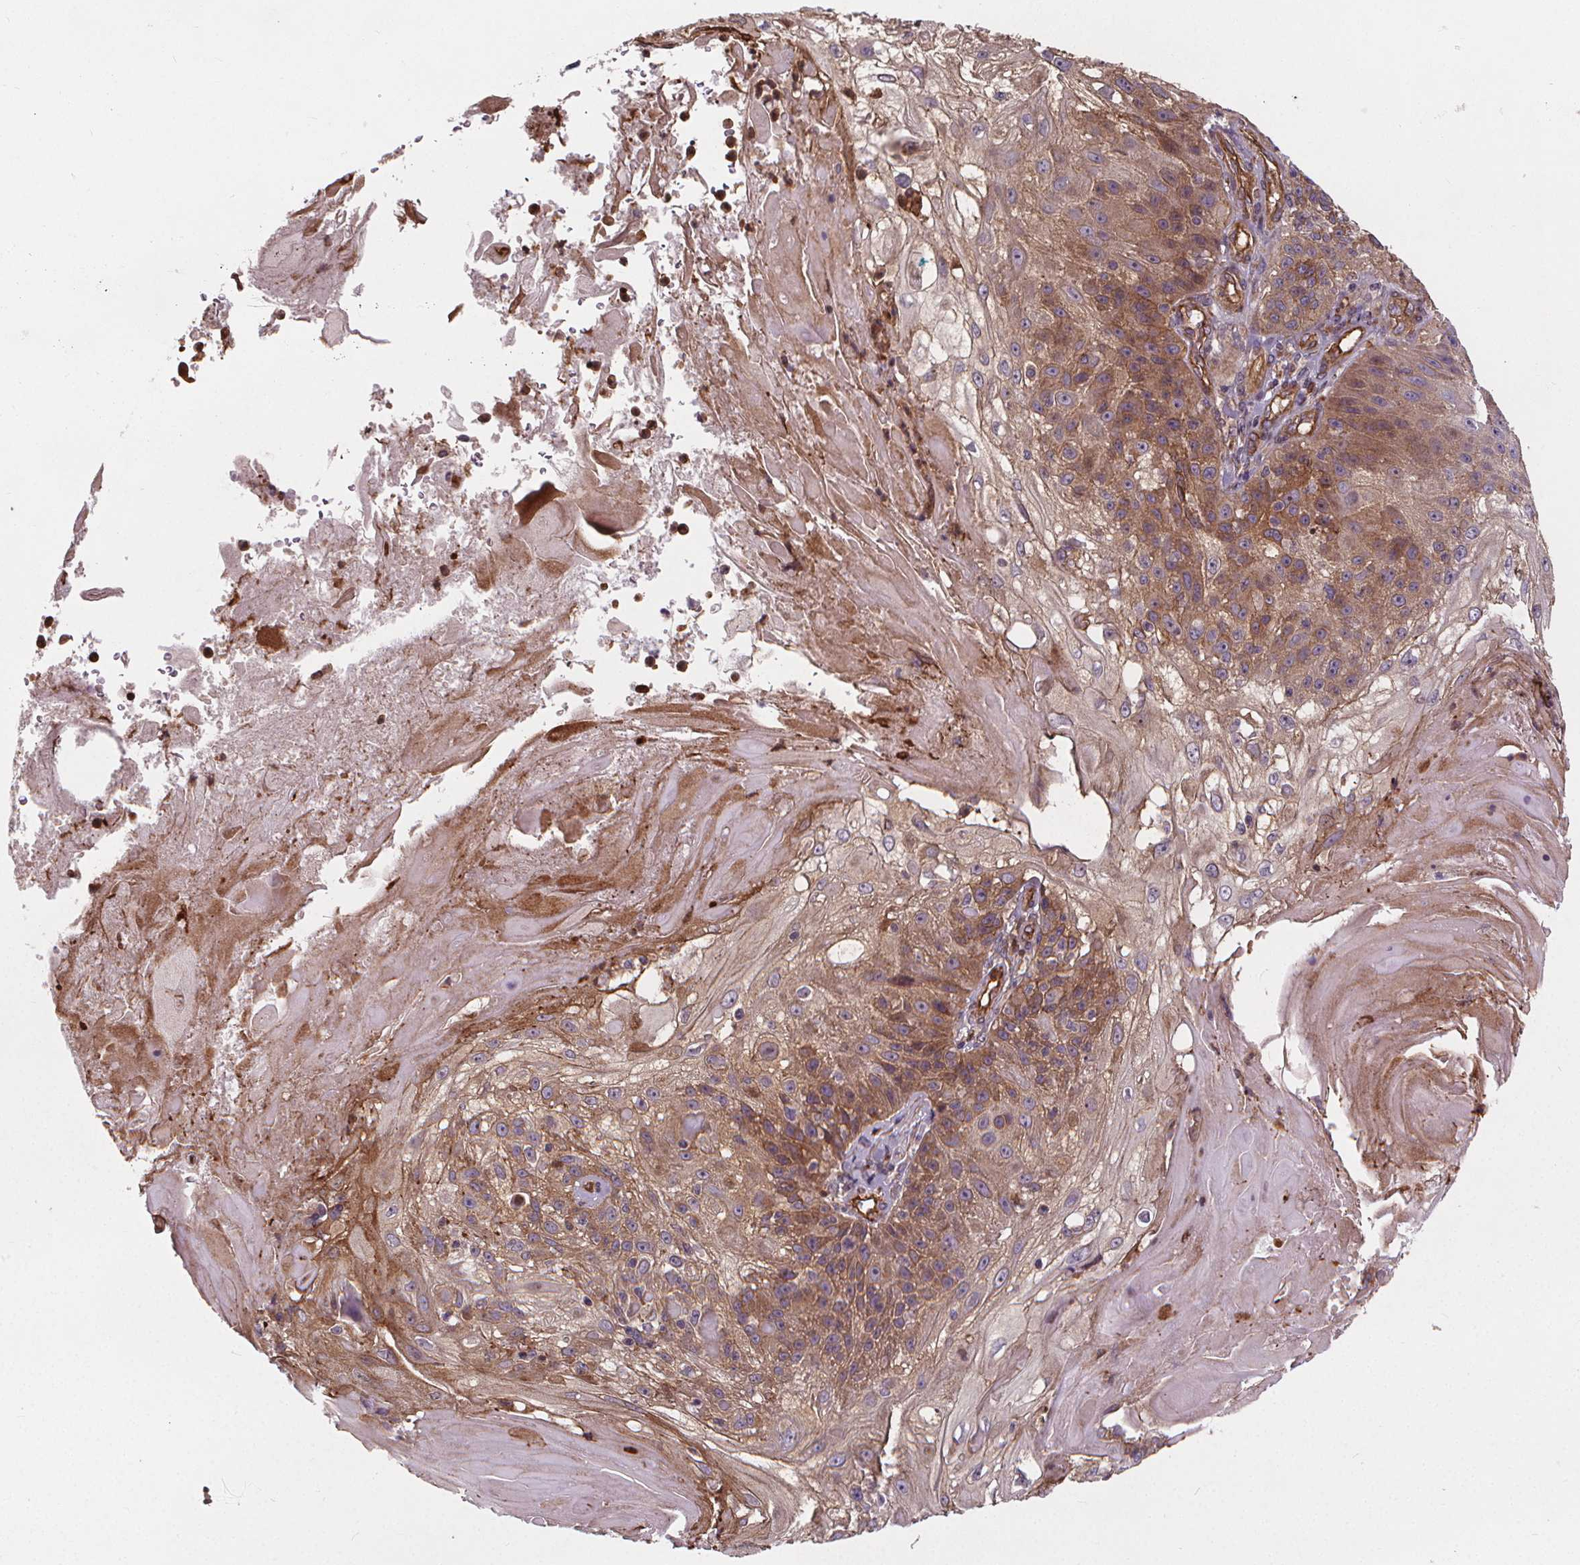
{"staining": {"intensity": "moderate", "quantity": ">75%", "location": "cytoplasmic/membranous"}, "tissue": "skin cancer", "cell_type": "Tumor cells", "image_type": "cancer", "snomed": [{"axis": "morphology", "description": "Normal tissue, NOS"}, {"axis": "morphology", "description": "Squamous cell carcinoma, NOS"}, {"axis": "topography", "description": "Skin"}], "caption": "Immunohistochemical staining of human skin cancer (squamous cell carcinoma) demonstrates medium levels of moderate cytoplasmic/membranous protein staining in about >75% of tumor cells.", "gene": "CLINT1", "patient": {"sex": "female", "age": 83}}